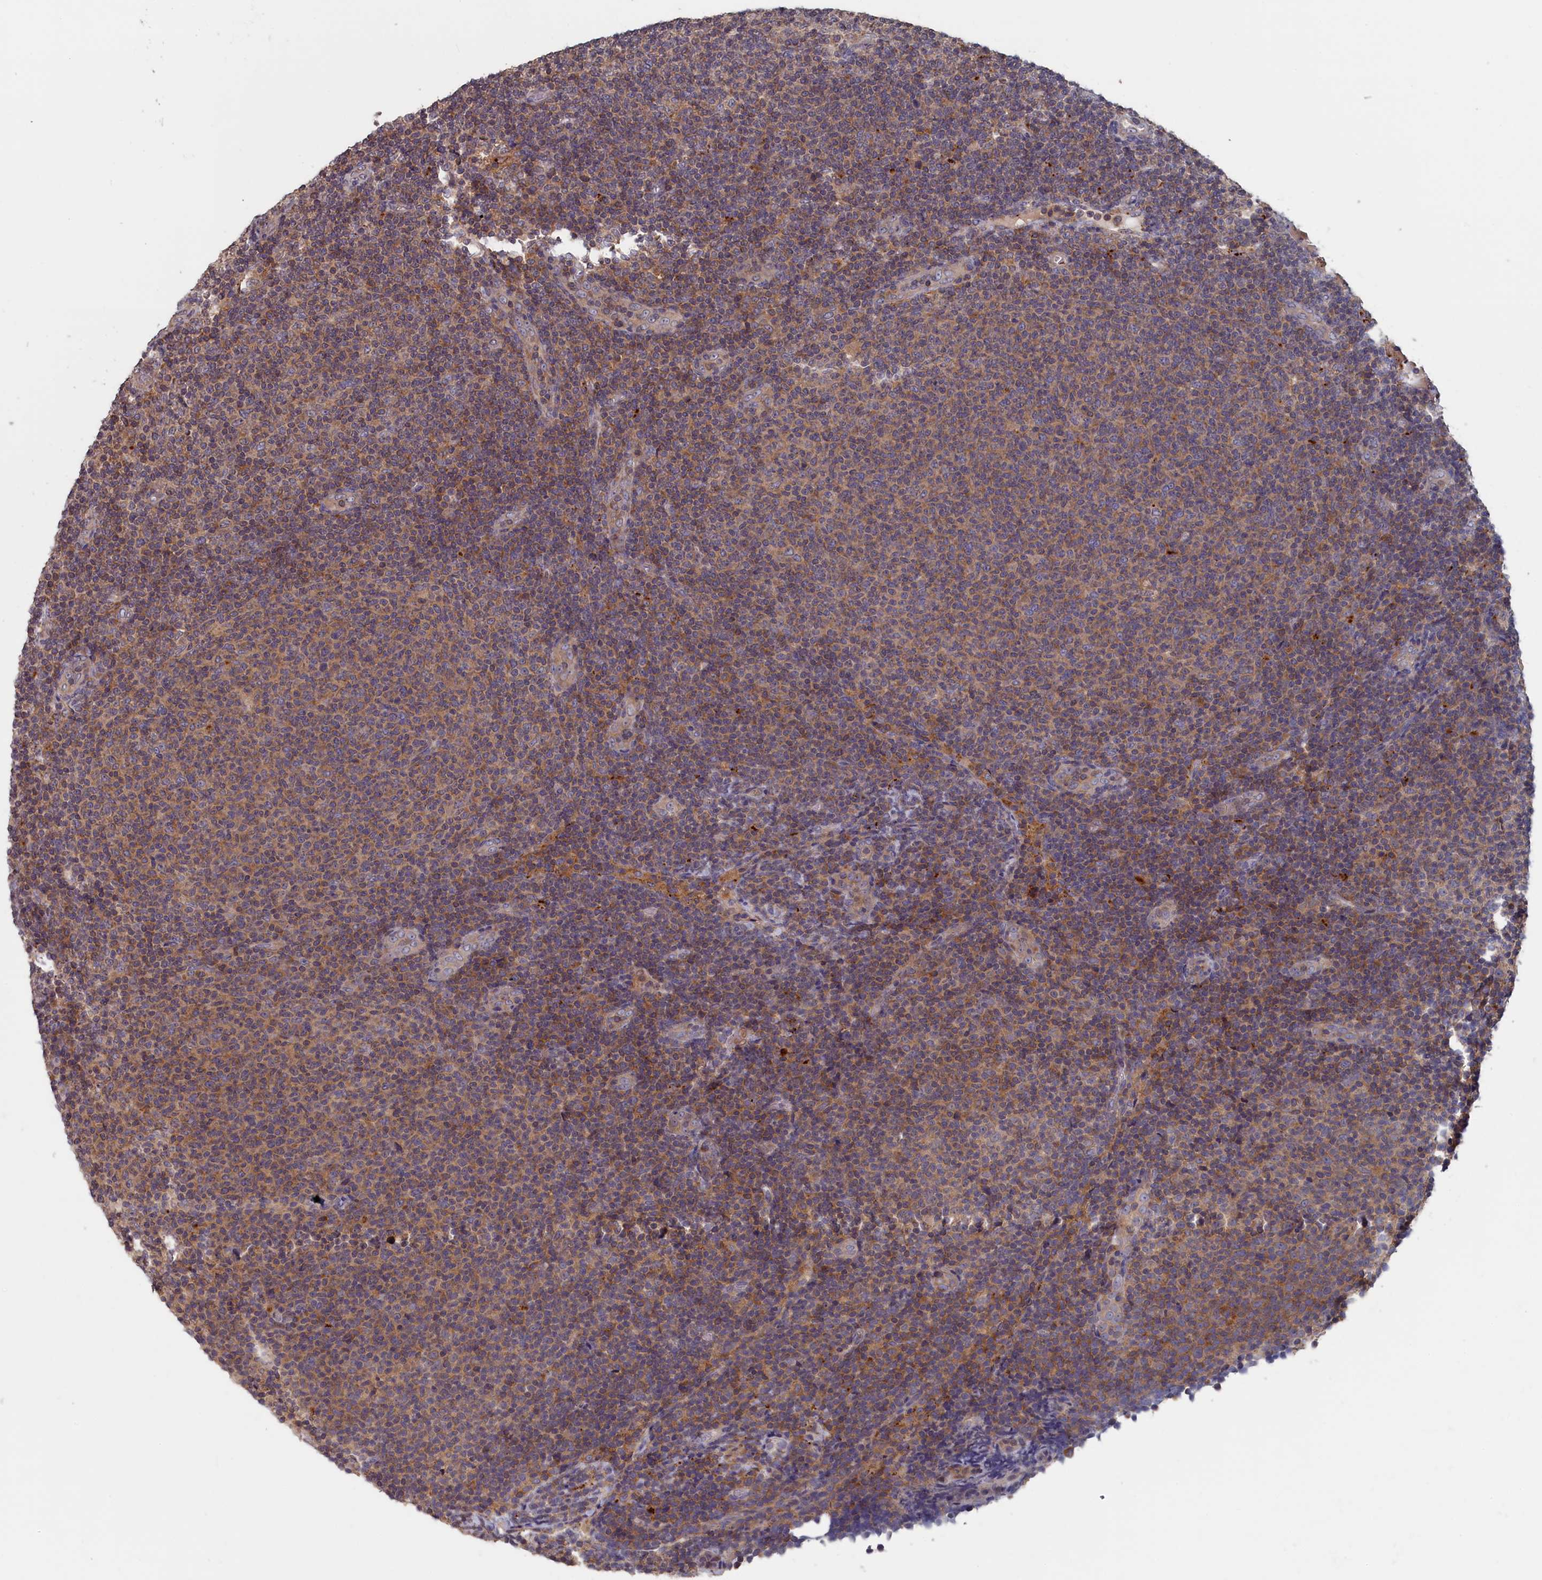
{"staining": {"intensity": "weak", "quantity": "25%-75%", "location": "cytoplasmic/membranous"}, "tissue": "lymphoma", "cell_type": "Tumor cells", "image_type": "cancer", "snomed": [{"axis": "morphology", "description": "Malignant lymphoma, non-Hodgkin's type, Low grade"}, {"axis": "topography", "description": "Lymph node"}], "caption": "The image reveals immunohistochemical staining of lymphoma. There is weak cytoplasmic/membranous expression is identified in about 25%-75% of tumor cells. (DAB = brown stain, brightfield microscopy at high magnification).", "gene": "CACTIN", "patient": {"sex": "male", "age": 66}}